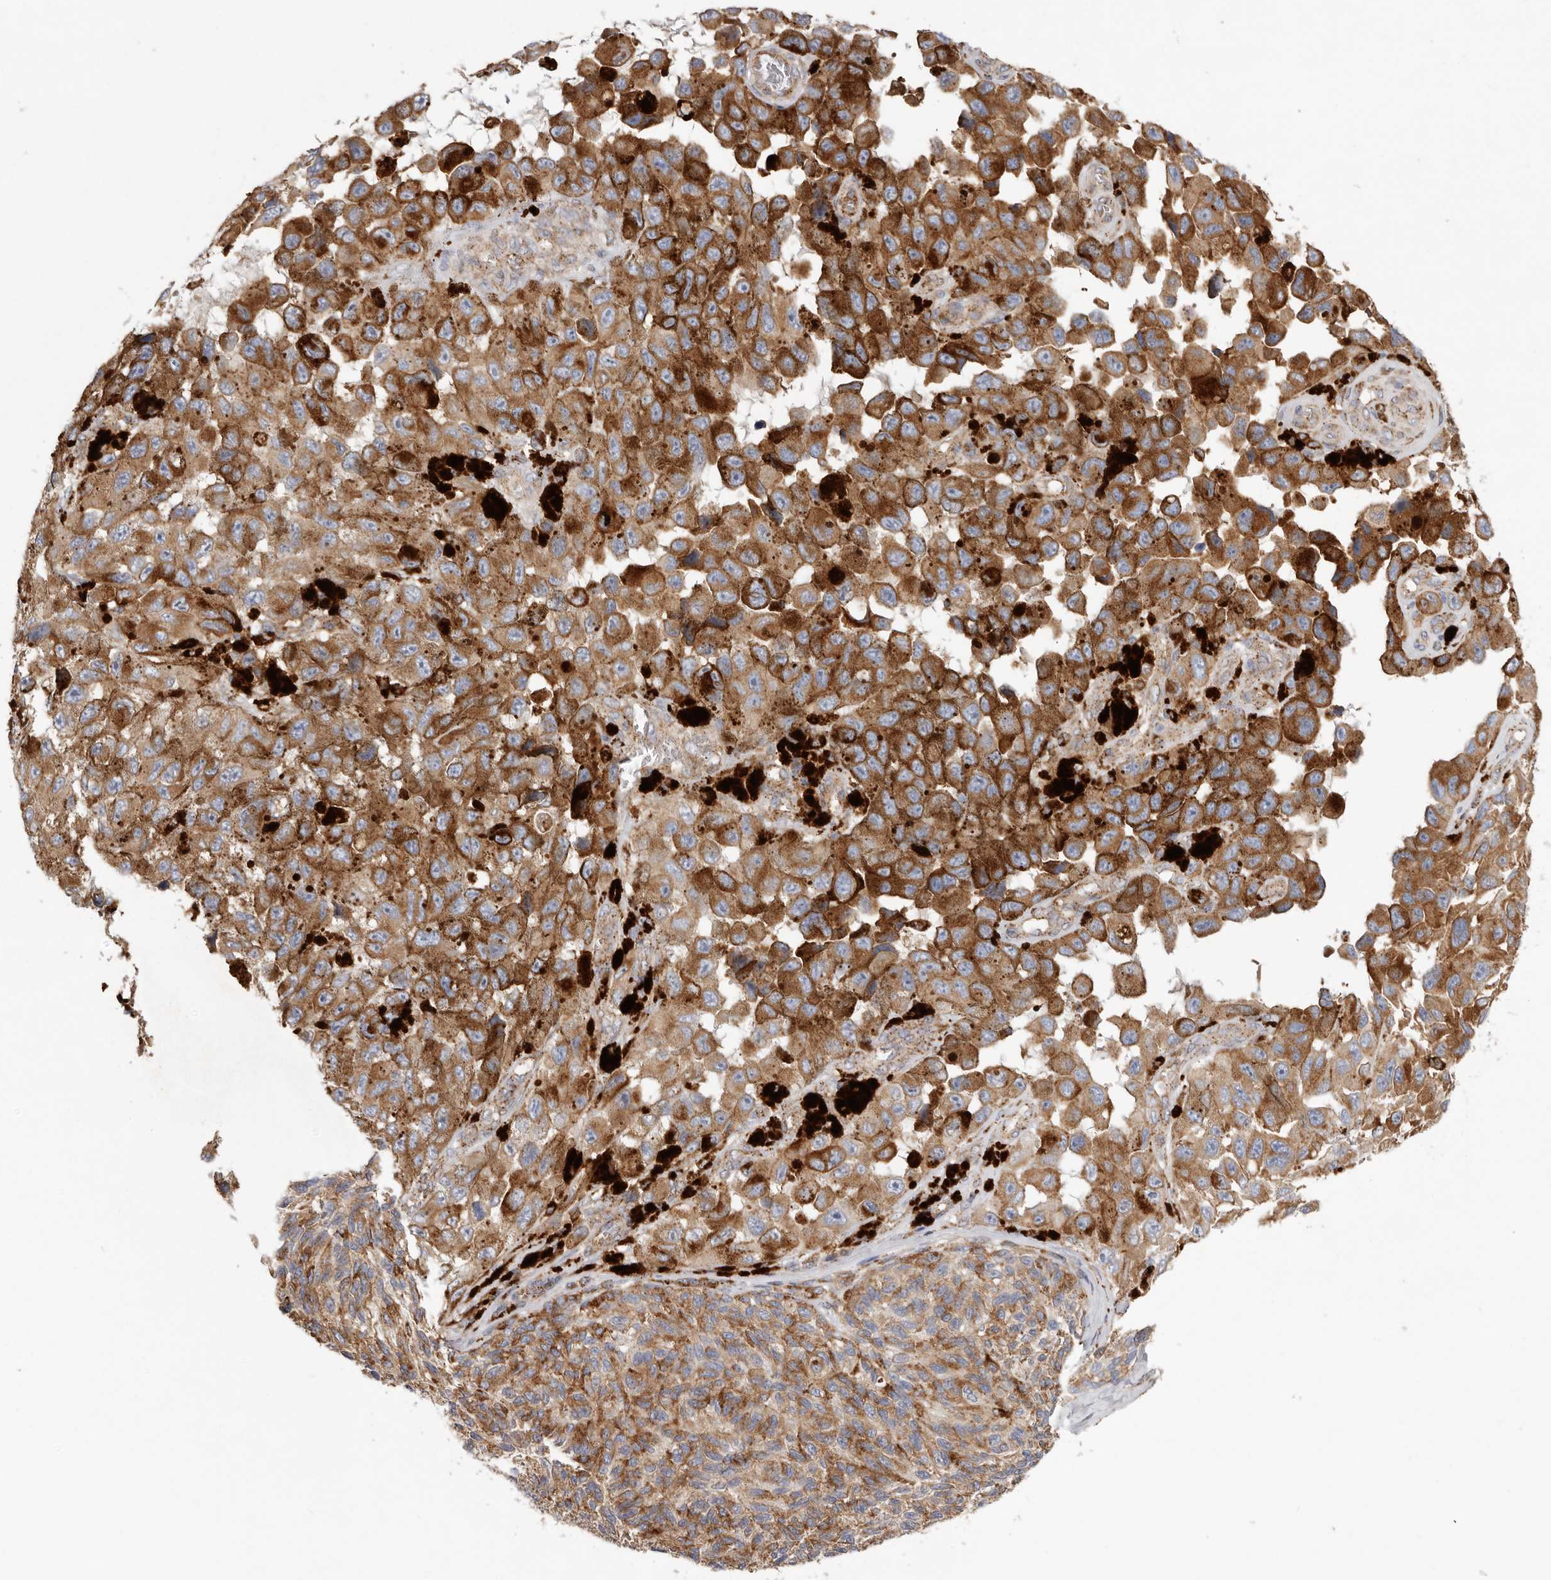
{"staining": {"intensity": "strong", "quantity": ">75%", "location": "cytoplasmic/membranous"}, "tissue": "melanoma", "cell_type": "Tumor cells", "image_type": "cancer", "snomed": [{"axis": "morphology", "description": "Malignant melanoma, NOS"}, {"axis": "topography", "description": "Skin"}], "caption": "IHC staining of melanoma, which exhibits high levels of strong cytoplasmic/membranous staining in about >75% of tumor cells indicating strong cytoplasmic/membranous protein expression. The staining was performed using DAB (brown) for protein detection and nuclei were counterstained in hematoxylin (blue).", "gene": "GRN", "patient": {"sex": "female", "age": 73}}